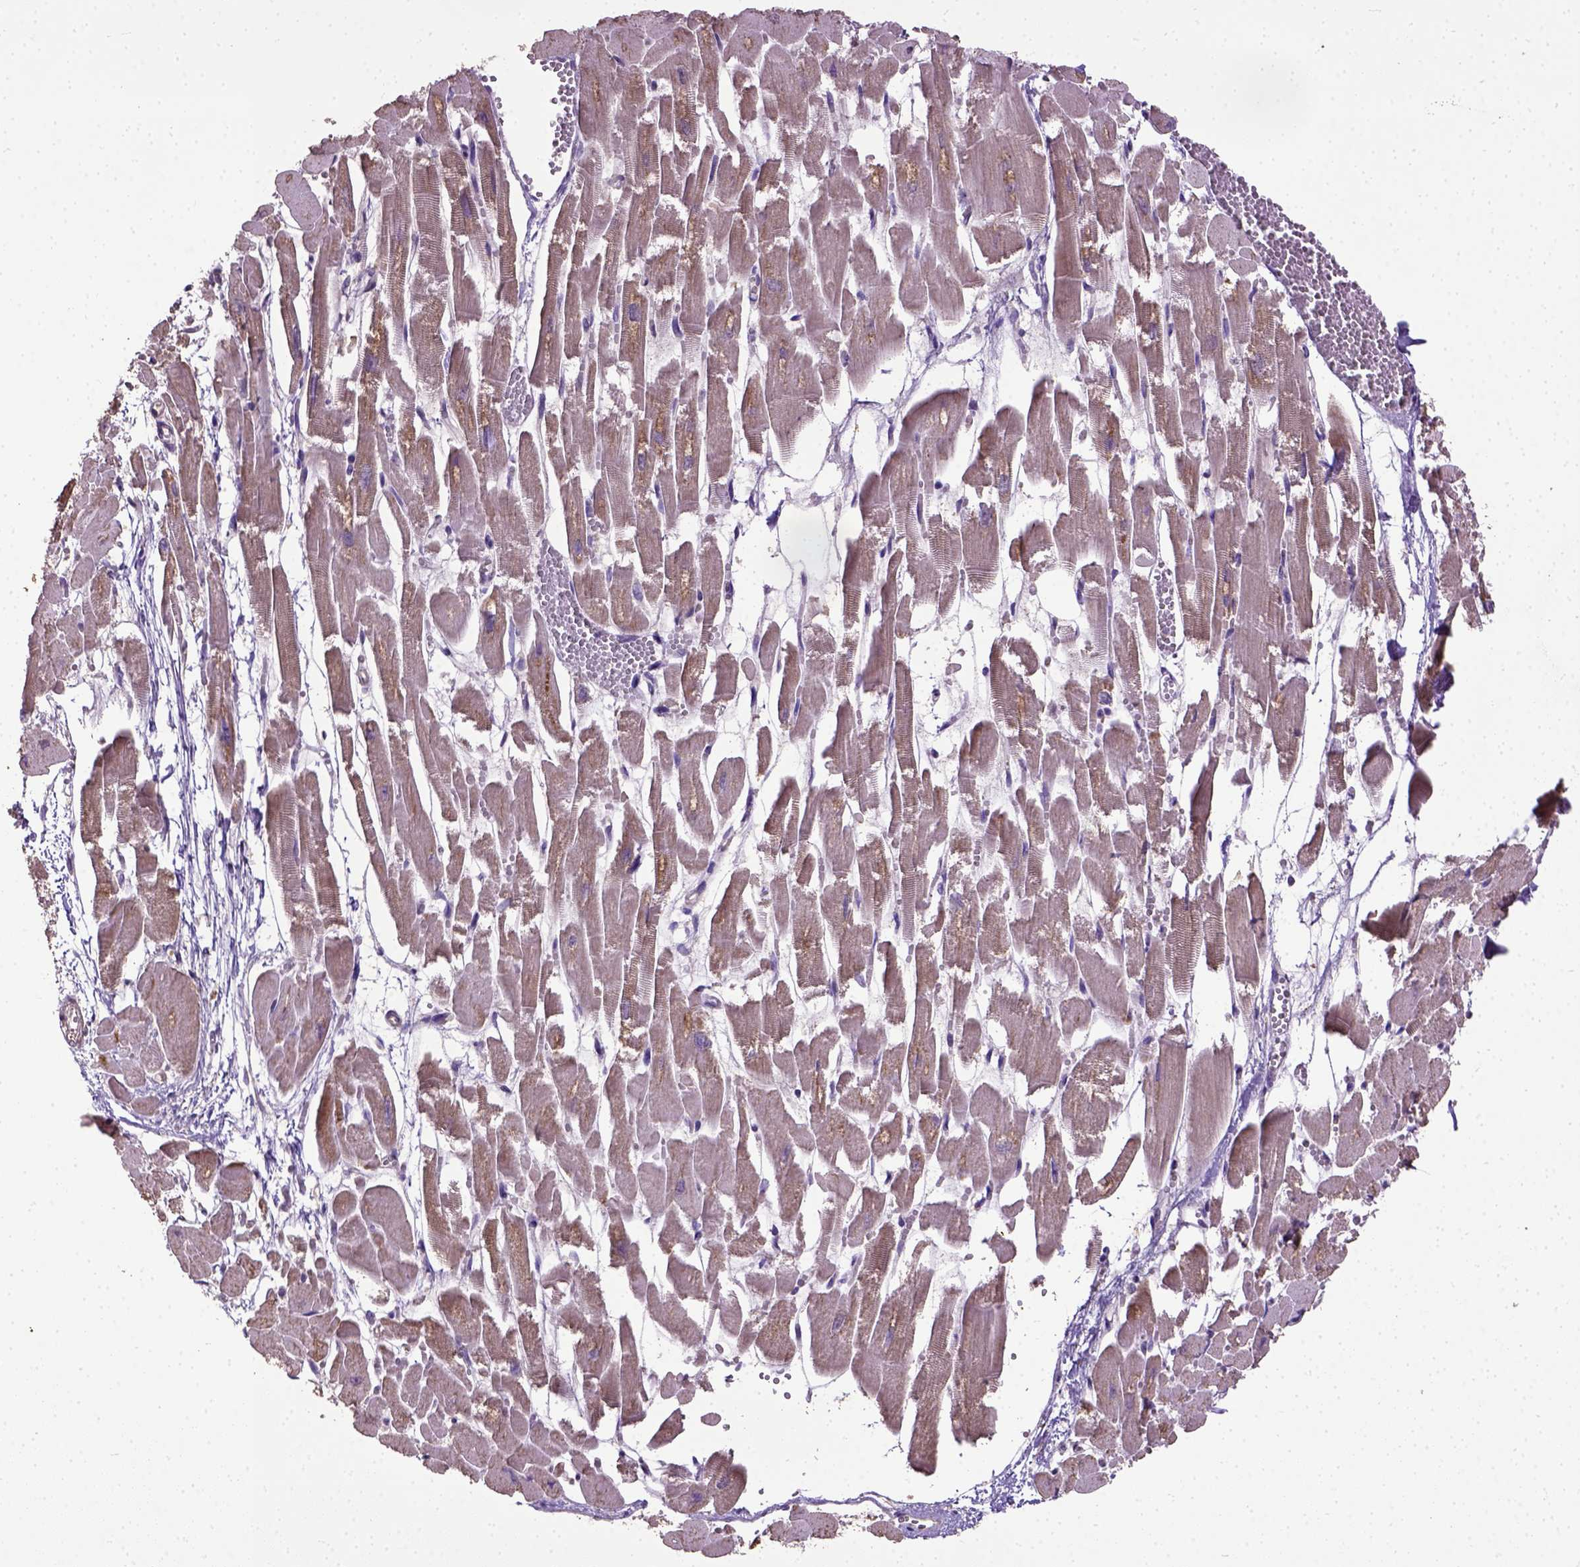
{"staining": {"intensity": "strong", "quantity": "<25%", "location": "cytoplasmic/membranous,nuclear"}, "tissue": "heart muscle", "cell_type": "Cardiomyocytes", "image_type": "normal", "snomed": [{"axis": "morphology", "description": "Normal tissue, NOS"}, {"axis": "topography", "description": "Heart"}], "caption": "Strong cytoplasmic/membranous,nuclear staining for a protein is present in approximately <25% of cardiomyocytes of normal heart muscle using immunohistochemistry.", "gene": "UBA3", "patient": {"sex": "female", "age": 52}}